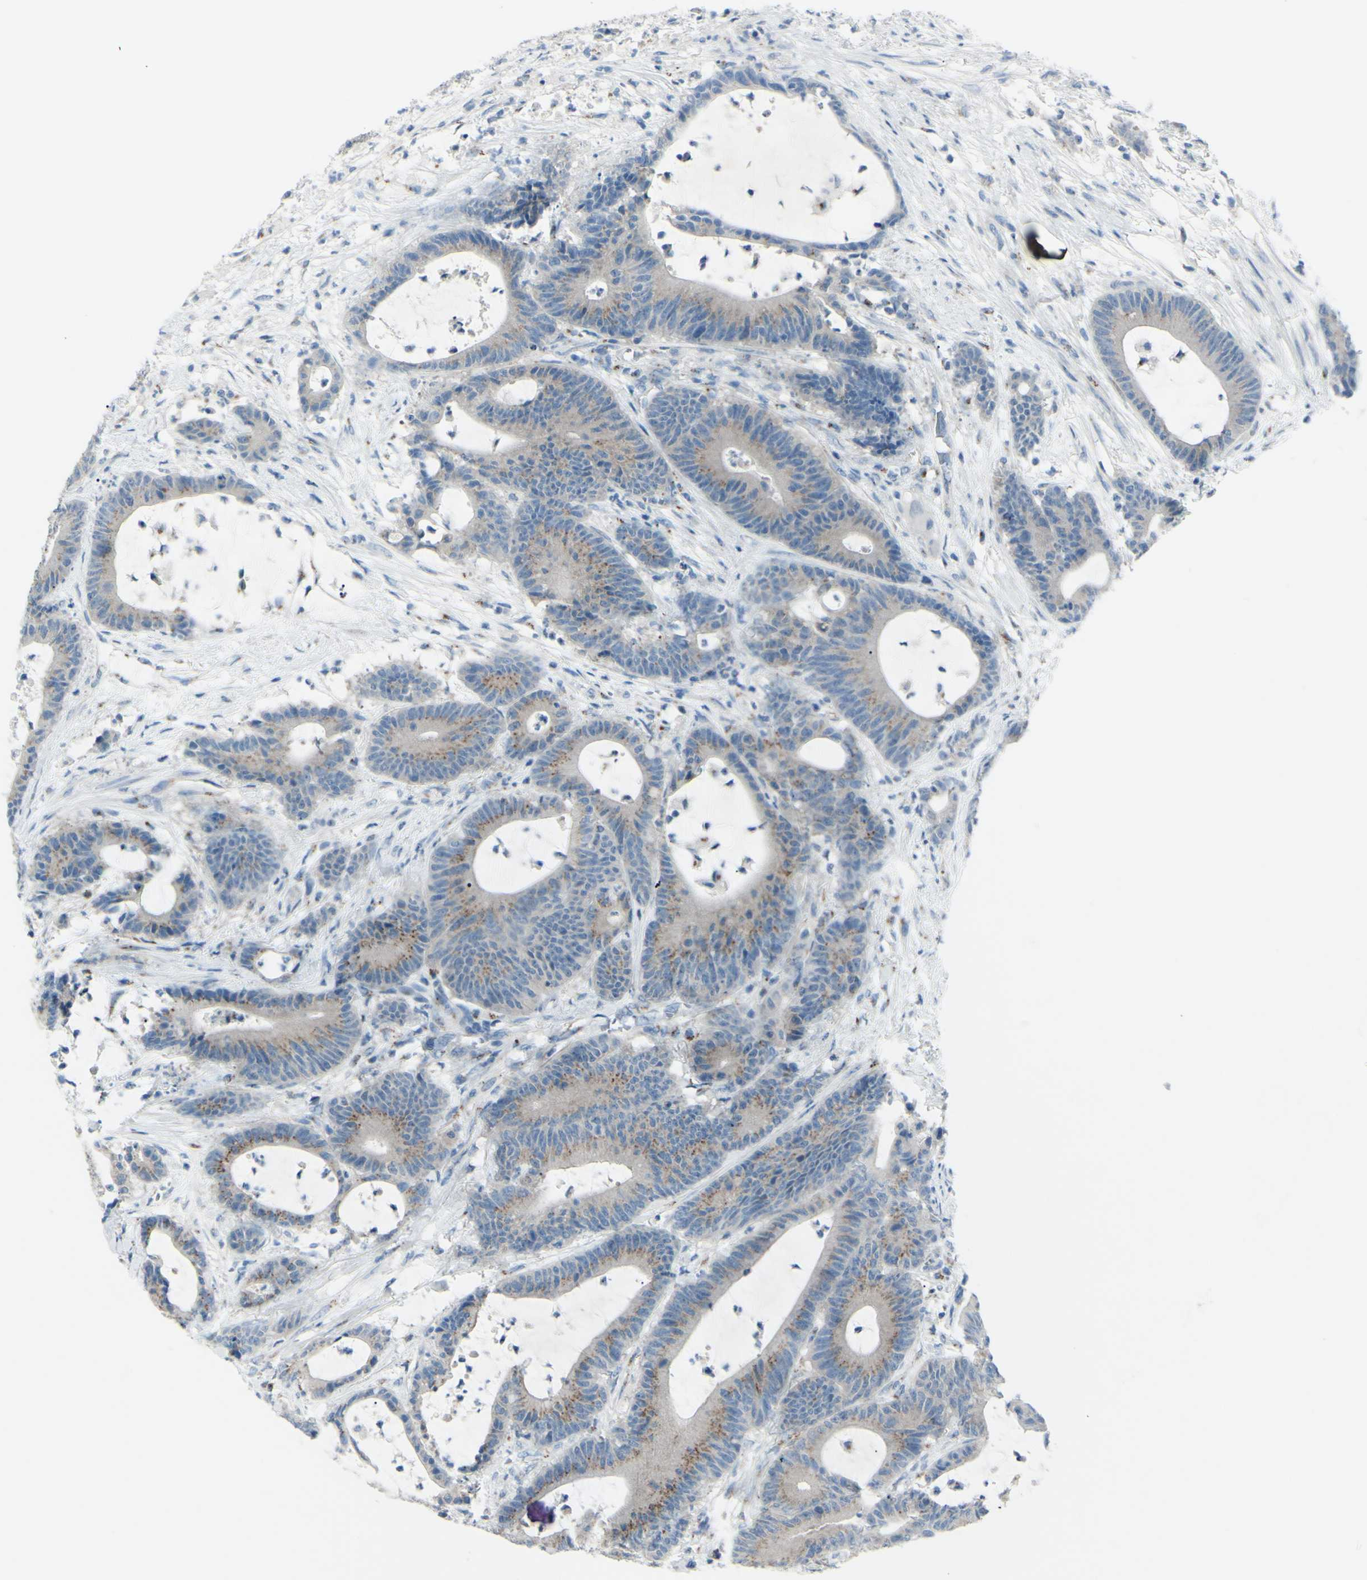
{"staining": {"intensity": "weak", "quantity": "25%-75%", "location": "cytoplasmic/membranous"}, "tissue": "colorectal cancer", "cell_type": "Tumor cells", "image_type": "cancer", "snomed": [{"axis": "morphology", "description": "Adenocarcinoma, NOS"}, {"axis": "topography", "description": "Colon"}], "caption": "Colorectal cancer stained with a brown dye reveals weak cytoplasmic/membranous positive staining in about 25%-75% of tumor cells.", "gene": "B4GALT1", "patient": {"sex": "female", "age": 84}}